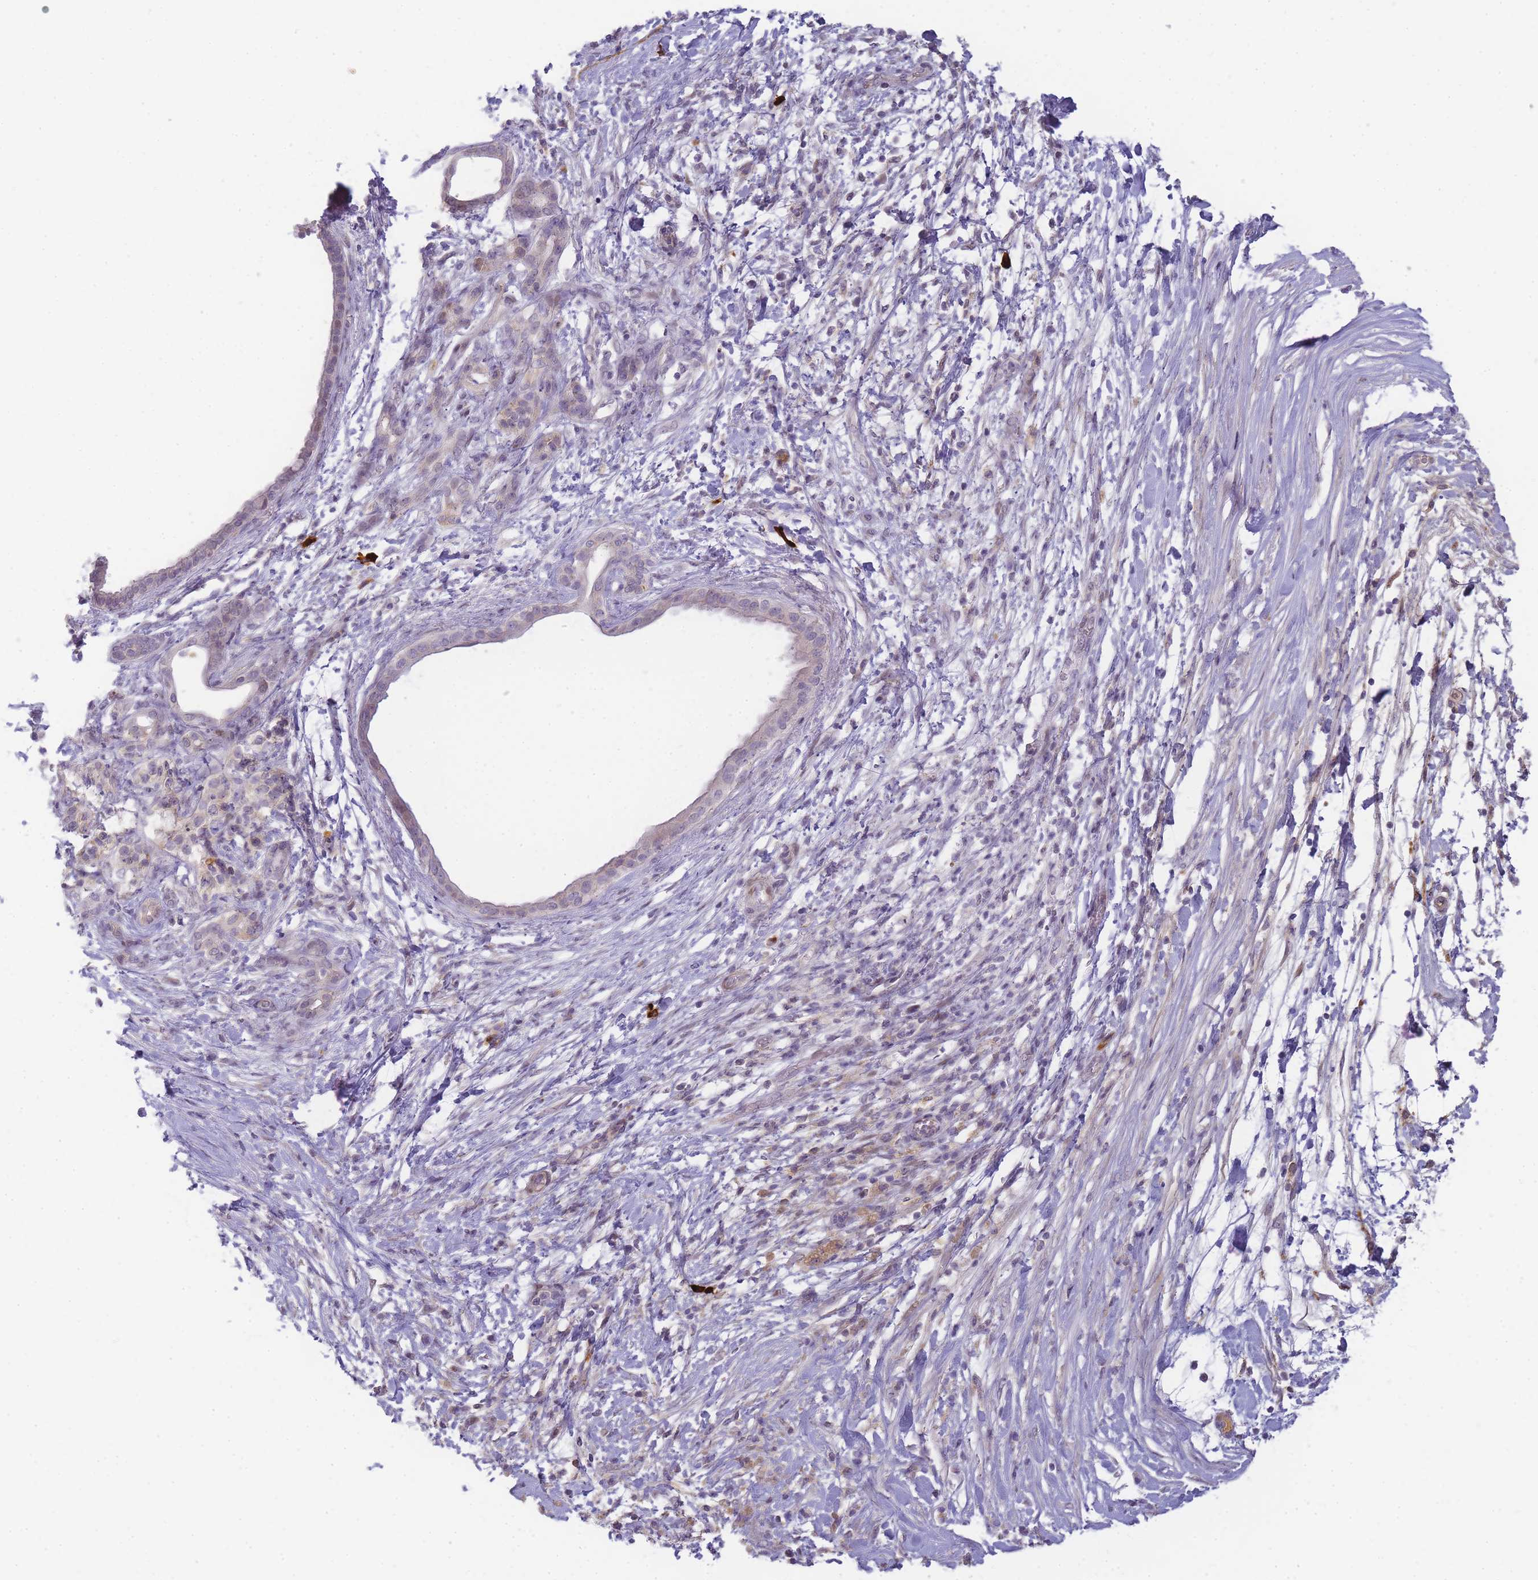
{"staining": {"intensity": "negative", "quantity": "none", "location": "none"}, "tissue": "pancreatic cancer", "cell_type": "Tumor cells", "image_type": "cancer", "snomed": [{"axis": "morphology", "description": "Adenocarcinoma, NOS"}, {"axis": "topography", "description": "Pancreas"}], "caption": "This is a image of IHC staining of pancreatic adenocarcinoma, which shows no expression in tumor cells.", "gene": "RRAD", "patient": {"sex": "female", "age": 55}}